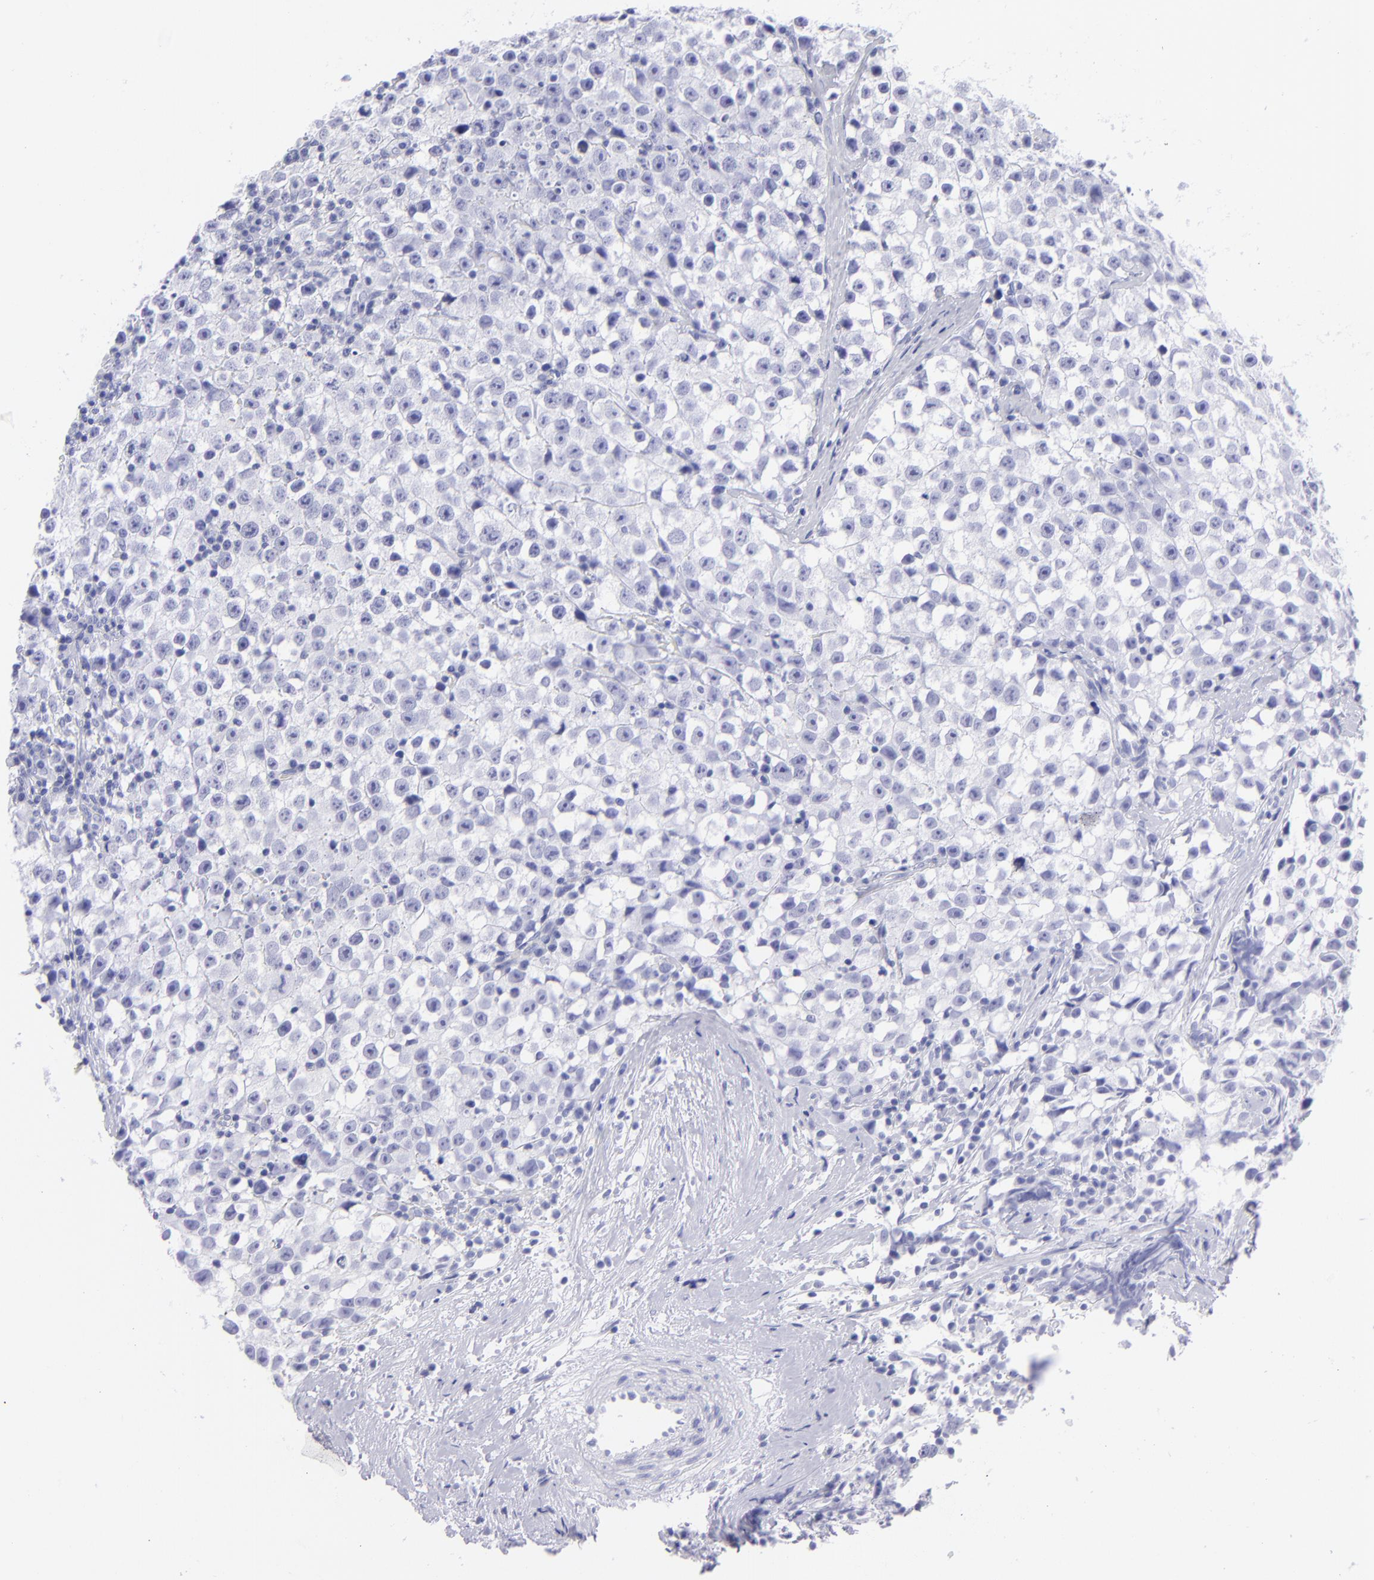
{"staining": {"intensity": "negative", "quantity": "none", "location": "none"}, "tissue": "testis cancer", "cell_type": "Tumor cells", "image_type": "cancer", "snomed": [{"axis": "morphology", "description": "Seminoma, NOS"}, {"axis": "topography", "description": "Testis"}], "caption": "Immunohistochemistry micrograph of neoplastic tissue: seminoma (testis) stained with DAB (3,3'-diaminobenzidine) exhibits no significant protein positivity in tumor cells.", "gene": "SLC1A3", "patient": {"sex": "male", "age": 35}}